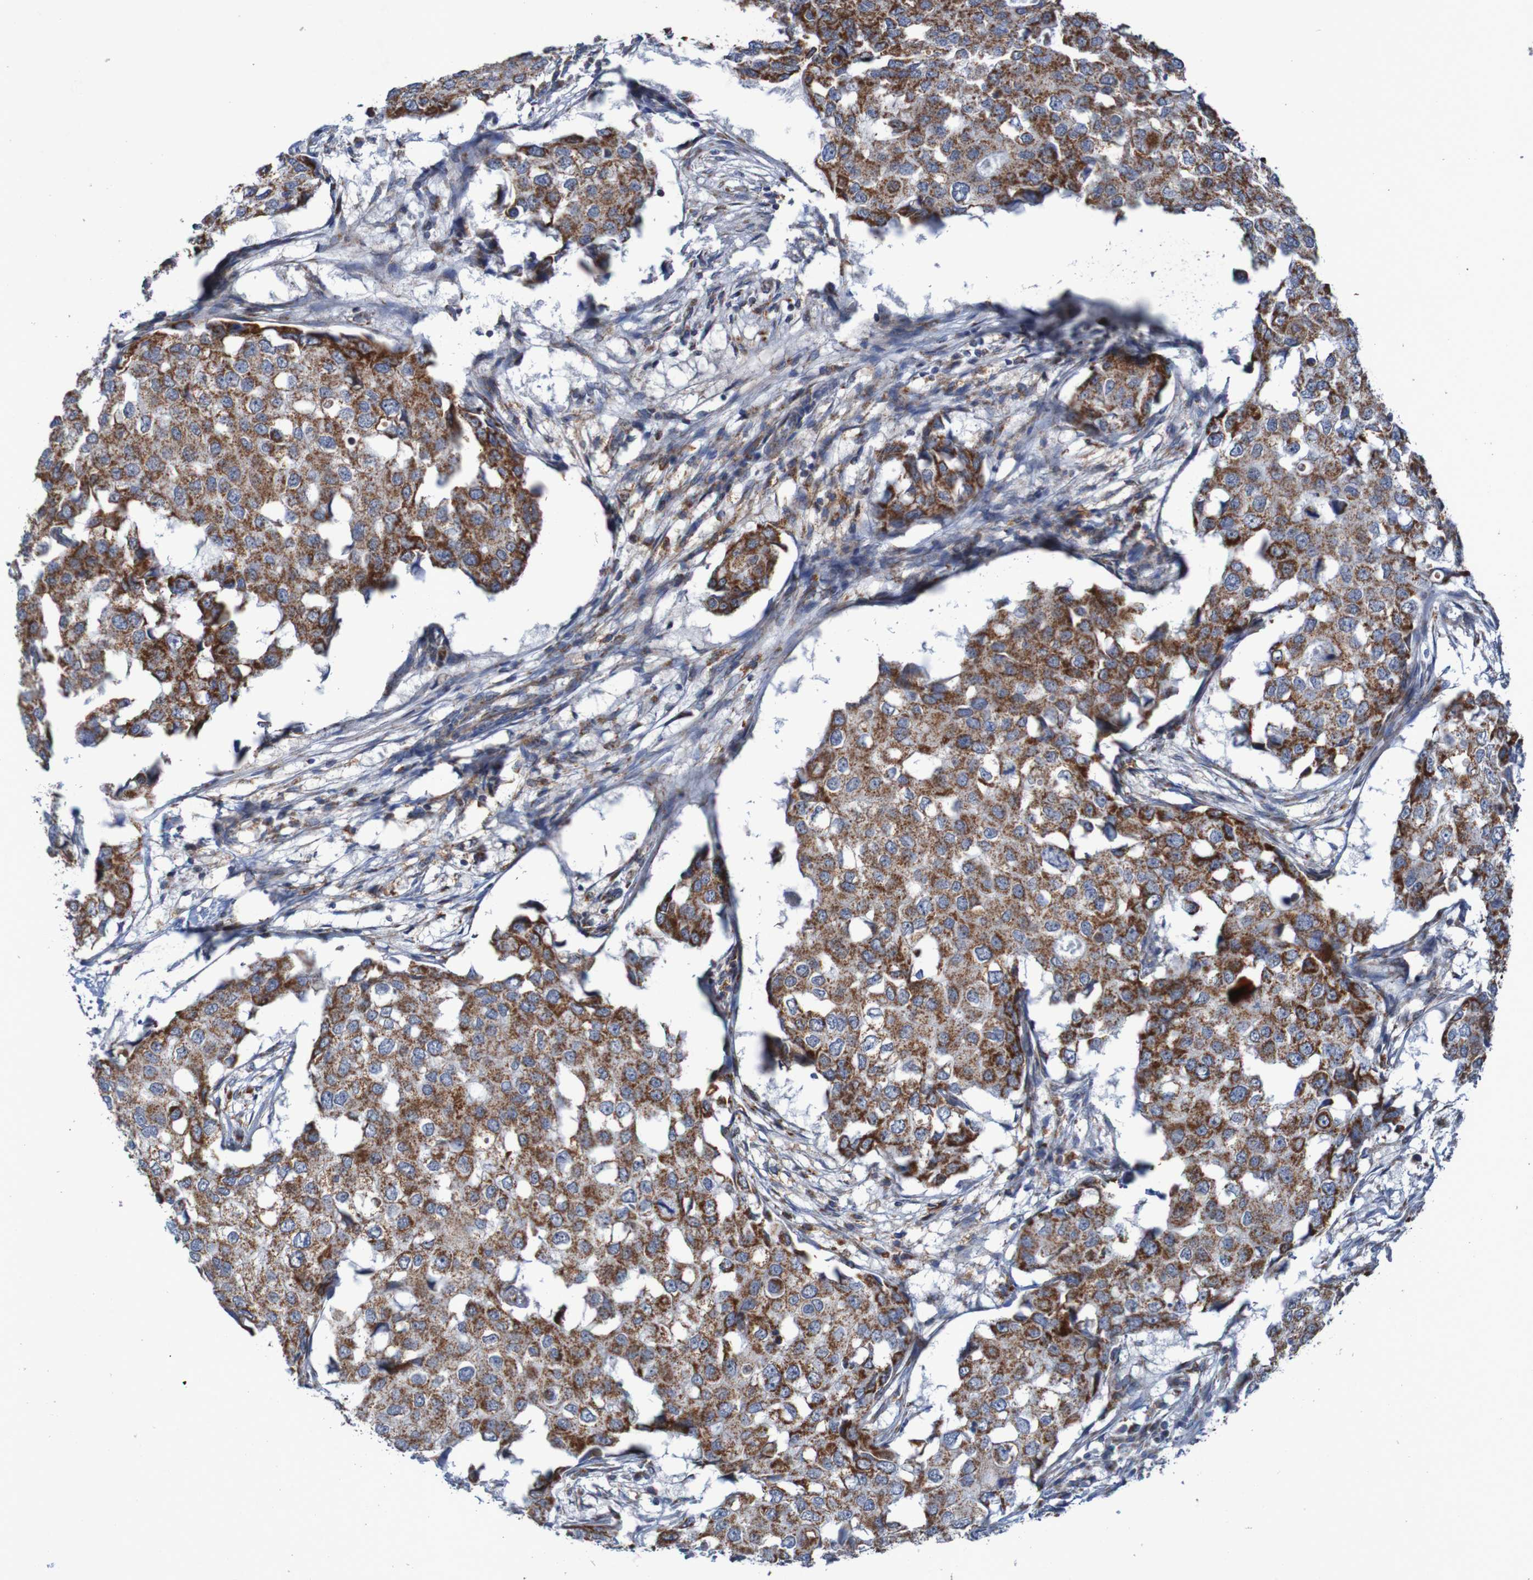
{"staining": {"intensity": "moderate", "quantity": ">75%", "location": "cytoplasmic/membranous"}, "tissue": "breast cancer", "cell_type": "Tumor cells", "image_type": "cancer", "snomed": [{"axis": "morphology", "description": "Duct carcinoma"}, {"axis": "topography", "description": "Breast"}], "caption": "There is medium levels of moderate cytoplasmic/membranous expression in tumor cells of breast invasive ductal carcinoma, as demonstrated by immunohistochemical staining (brown color).", "gene": "CCDC51", "patient": {"sex": "female", "age": 27}}